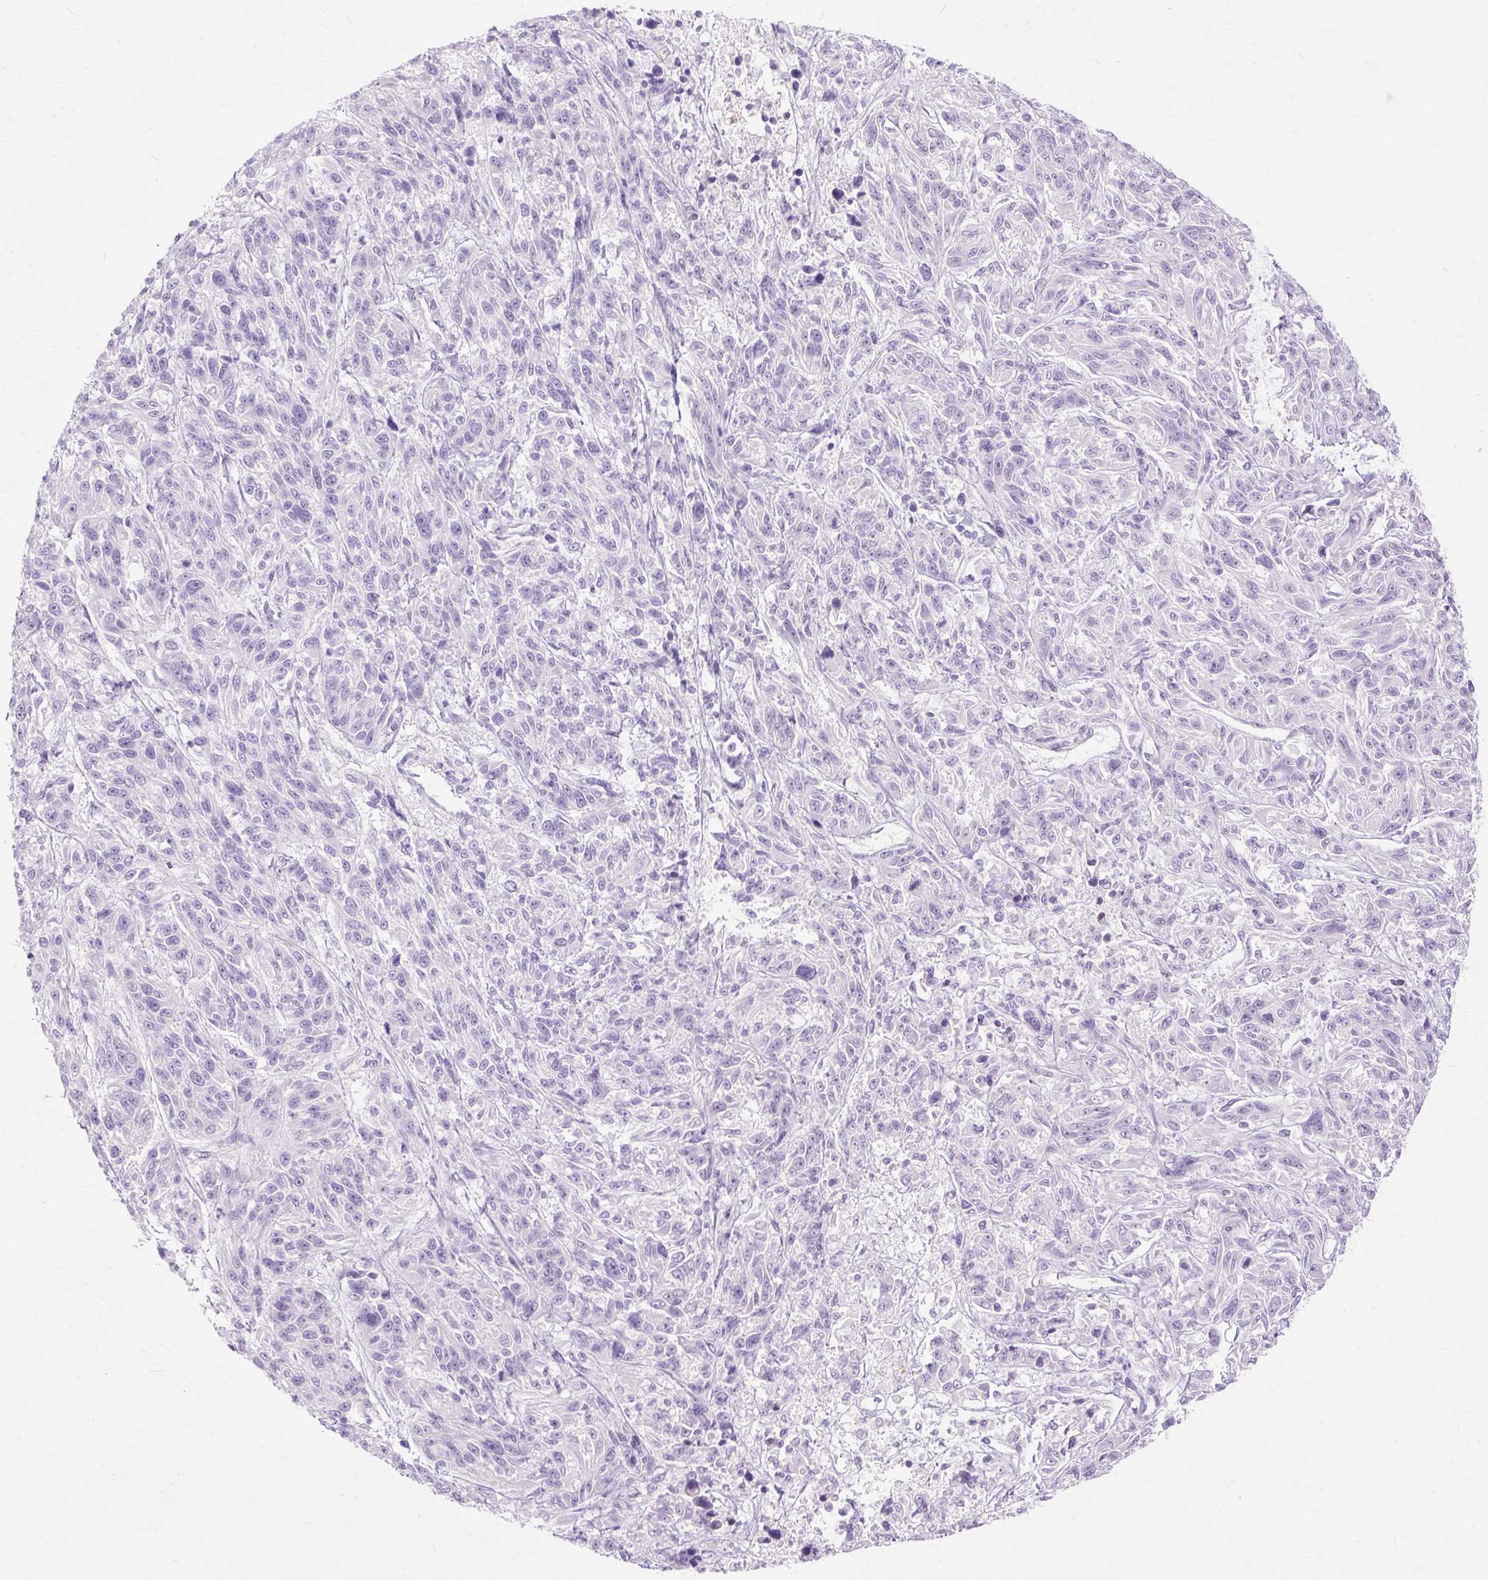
{"staining": {"intensity": "negative", "quantity": "none", "location": "none"}, "tissue": "melanoma", "cell_type": "Tumor cells", "image_type": "cancer", "snomed": [{"axis": "morphology", "description": "Malignant melanoma, NOS"}, {"axis": "topography", "description": "Skin"}], "caption": "Immunohistochemistry (IHC) photomicrograph of neoplastic tissue: melanoma stained with DAB (3,3'-diaminobenzidine) reveals no significant protein expression in tumor cells.", "gene": "DCTN4", "patient": {"sex": "male", "age": 53}}